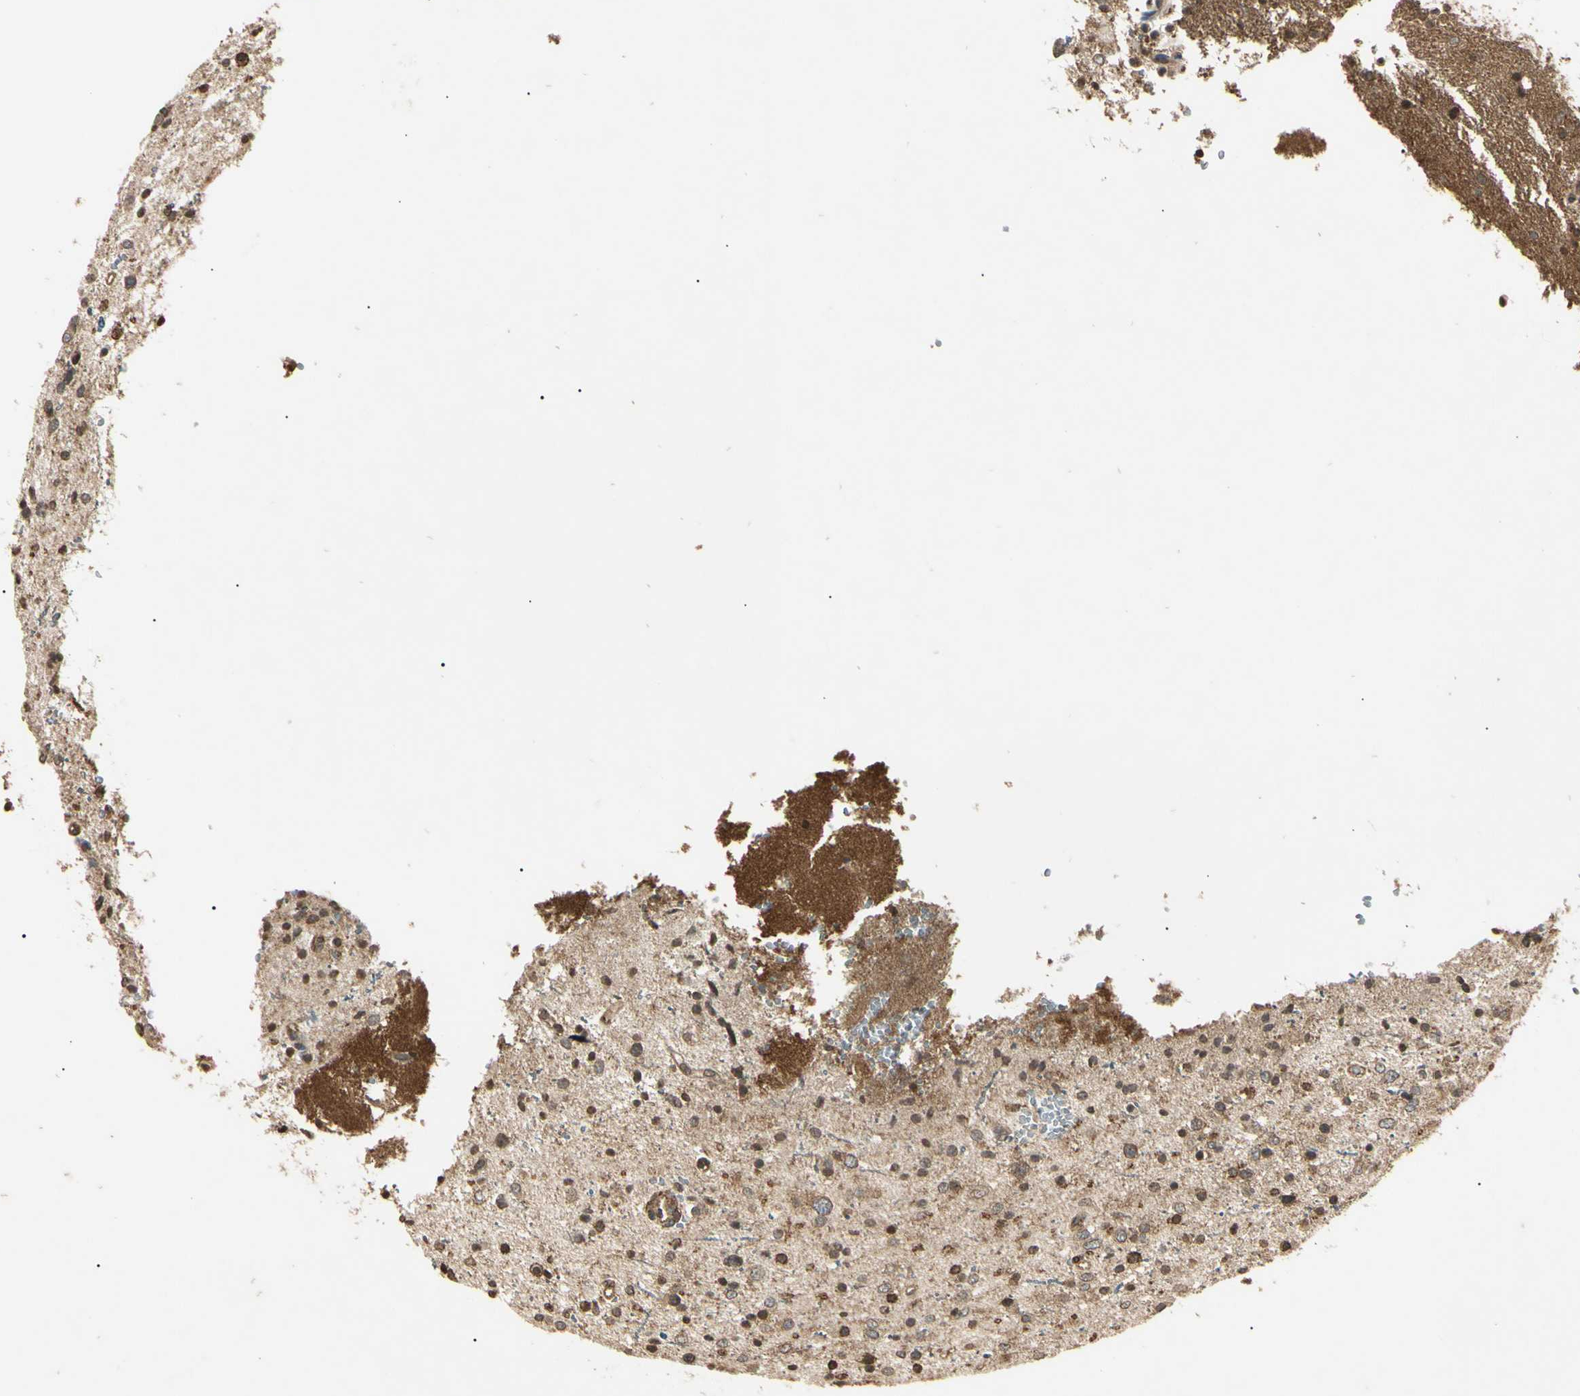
{"staining": {"intensity": "moderate", "quantity": ">75%", "location": "cytoplasmic/membranous,nuclear"}, "tissue": "glioma", "cell_type": "Tumor cells", "image_type": "cancer", "snomed": [{"axis": "morphology", "description": "Glioma, malignant, Low grade"}, {"axis": "topography", "description": "Brain"}], "caption": "The immunohistochemical stain labels moderate cytoplasmic/membranous and nuclear expression in tumor cells of malignant low-grade glioma tissue.", "gene": "EPN1", "patient": {"sex": "female", "age": 37}}